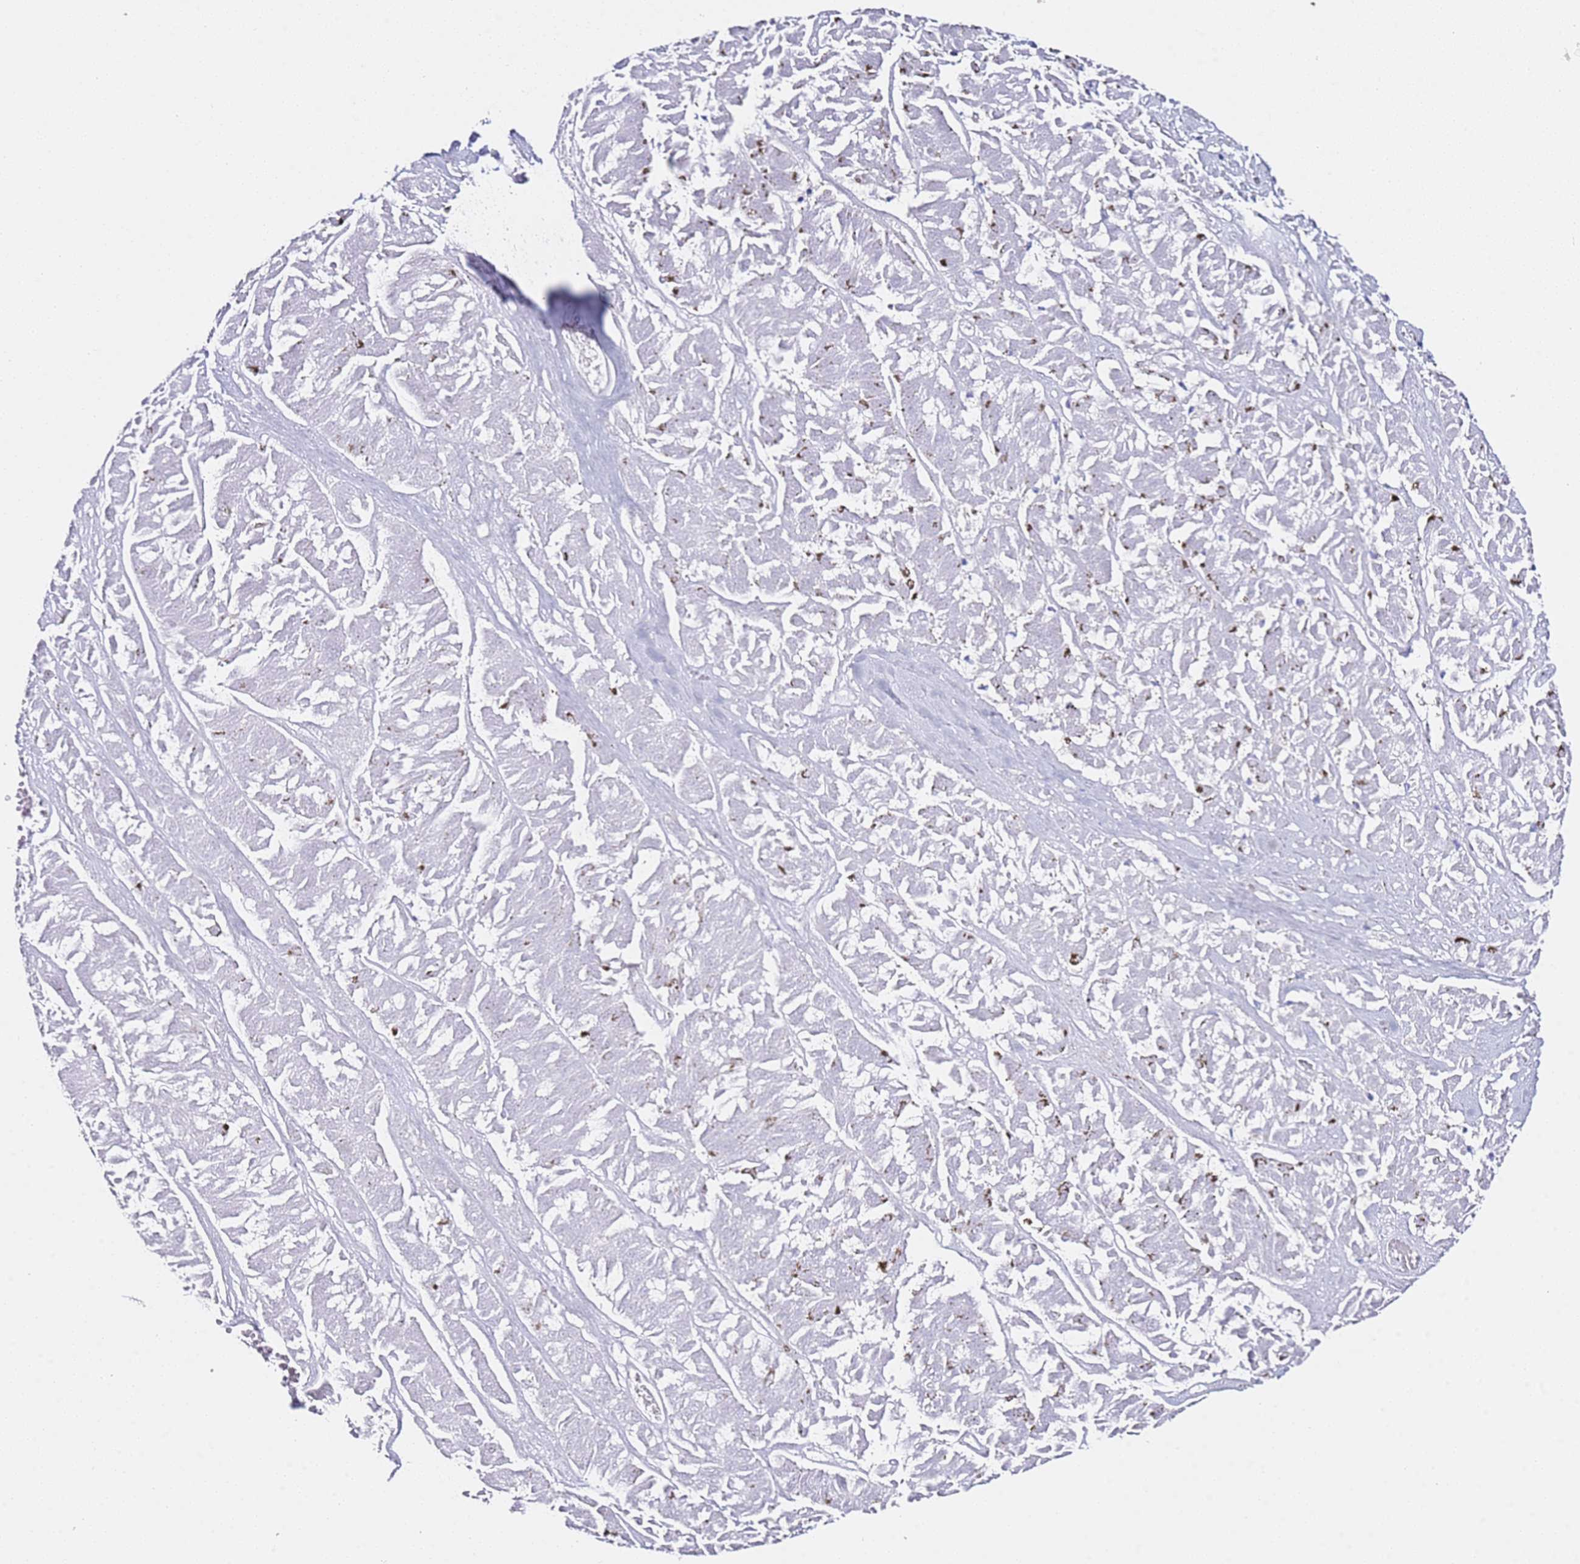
{"staining": {"intensity": "negative", "quantity": "none", "location": "none"}, "tissue": "melanoma", "cell_type": "Tumor cells", "image_type": "cancer", "snomed": [{"axis": "morphology", "description": "Malignant melanoma, NOS"}, {"axis": "topography", "description": "Skin"}], "caption": "IHC micrograph of neoplastic tissue: human malignant melanoma stained with DAB displays no significant protein positivity in tumor cells.", "gene": "PTBP2", "patient": {"sex": "female", "age": 72}}